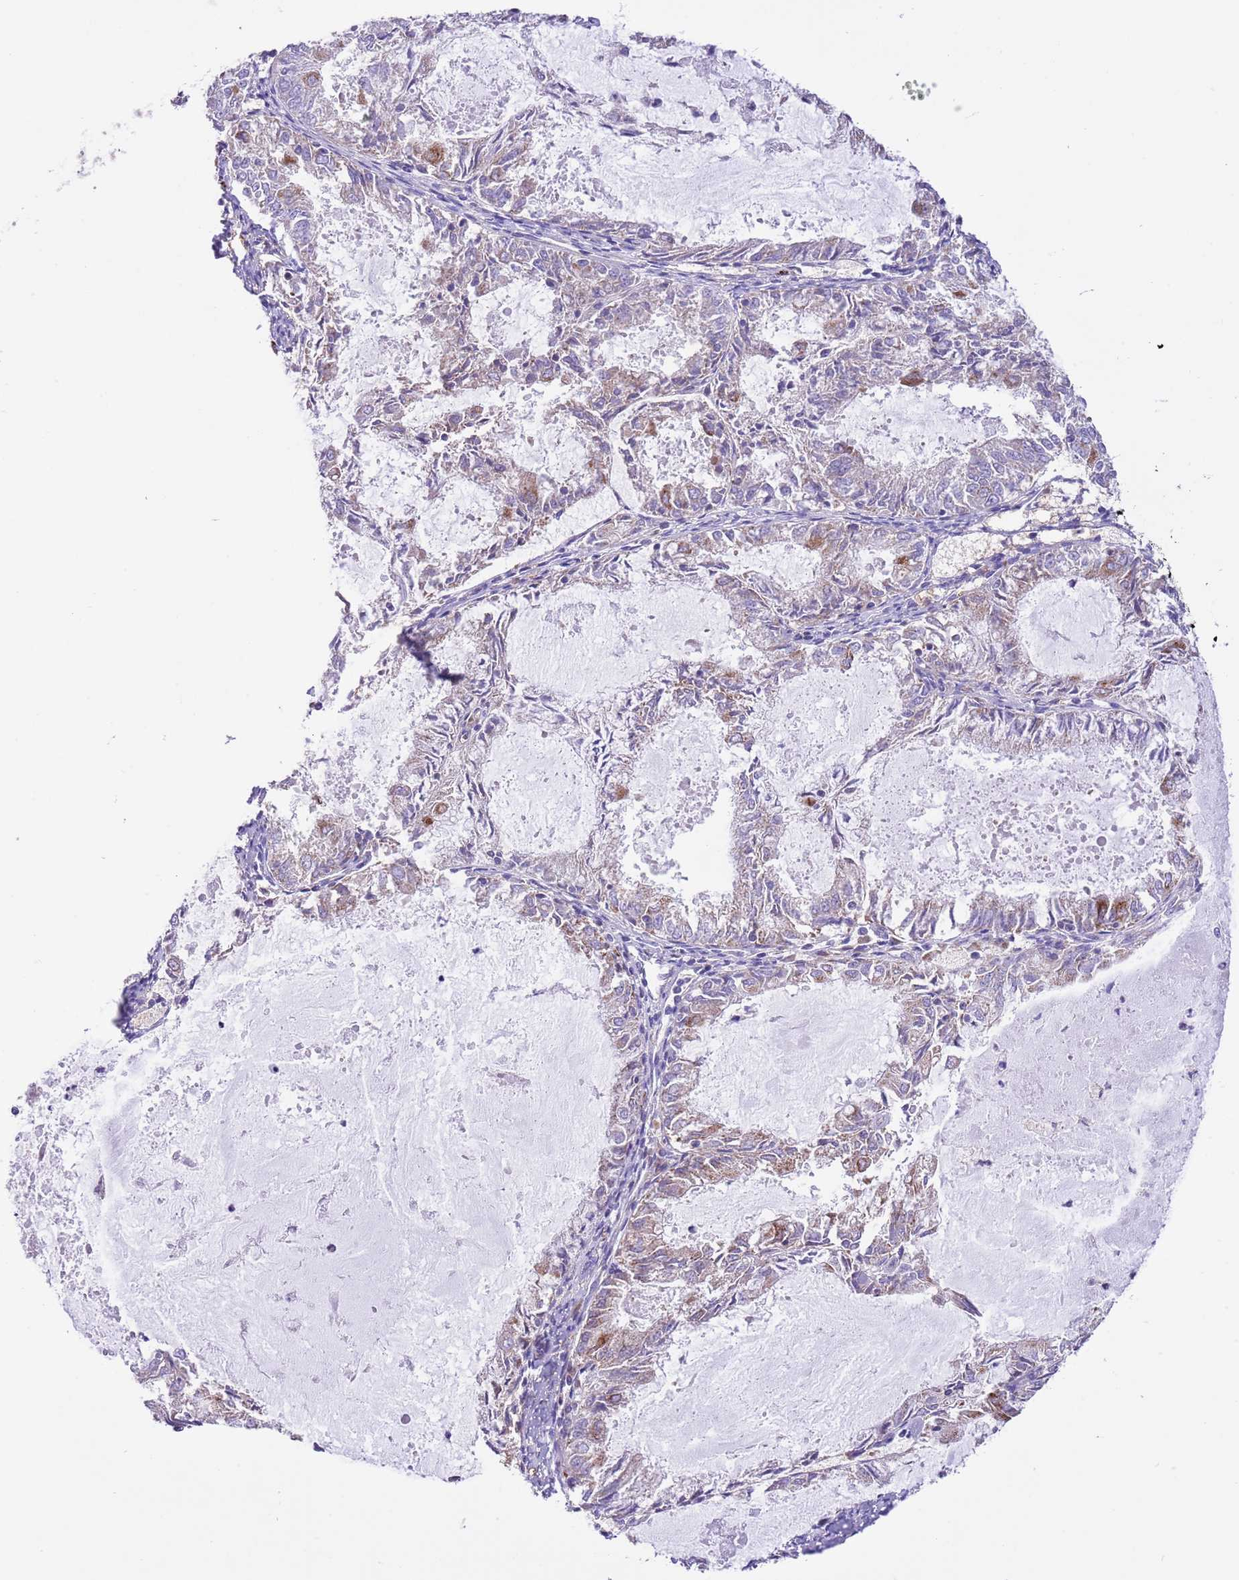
{"staining": {"intensity": "moderate", "quantity": "<25%", "location": "cytoplasmic/membranous"}, "tissue": "endometrial cancer", "cell_type": "Tumor cells", "image_type": "cancer", "snomed": [{"axis": "morphology", "description": "Adenocarcinoma, NOS"}, {"axis": "topography", "description": "Endometrium"}], "caption": "Endometrial cancer stained for a protein (brown) exhibits moderate cytoplasmic/membranous positive expression in about <25% of tumor cells.", "gene": "SS18L2", "patient": {"sex": "female", "age": 57}}